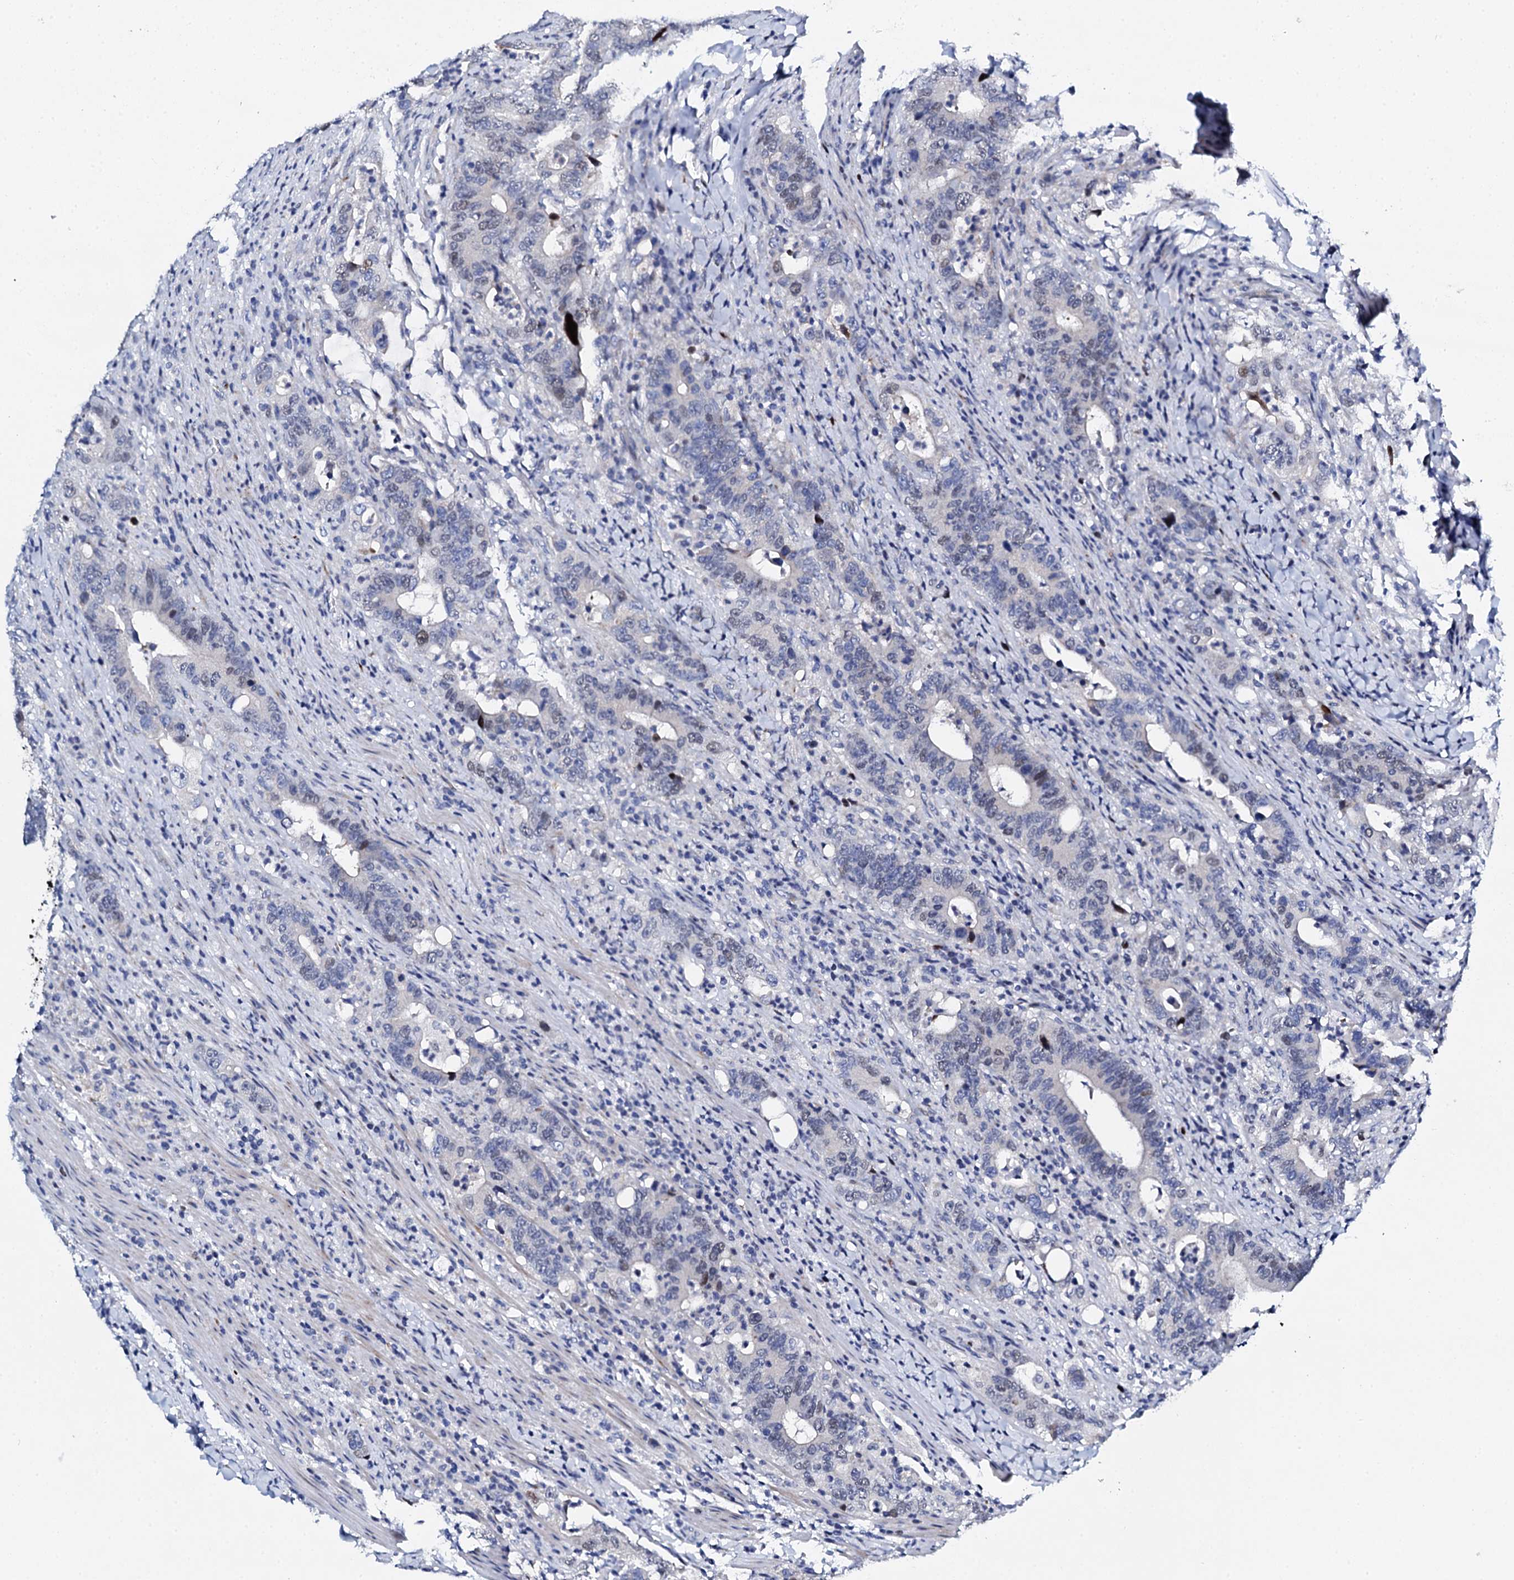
{"staining": {"intensity": "weak", "quantity": "<25%", "location": "nuclear"}, "tissue": "colorectal cancer", "cell_type": "Tumor cells", "image_type": "cancer", "snomed": [{"axis": "morphology", "description": "Adenocarcinoma, NOS"}, {"axis": "topography", "description": "Colon"}], "caption": "The photomicrograph demonstrates no significant staining in tumor cells of colorectal cancer.", "gene": "NUDT13", "patient": {"sex": "female", "age": 75}}